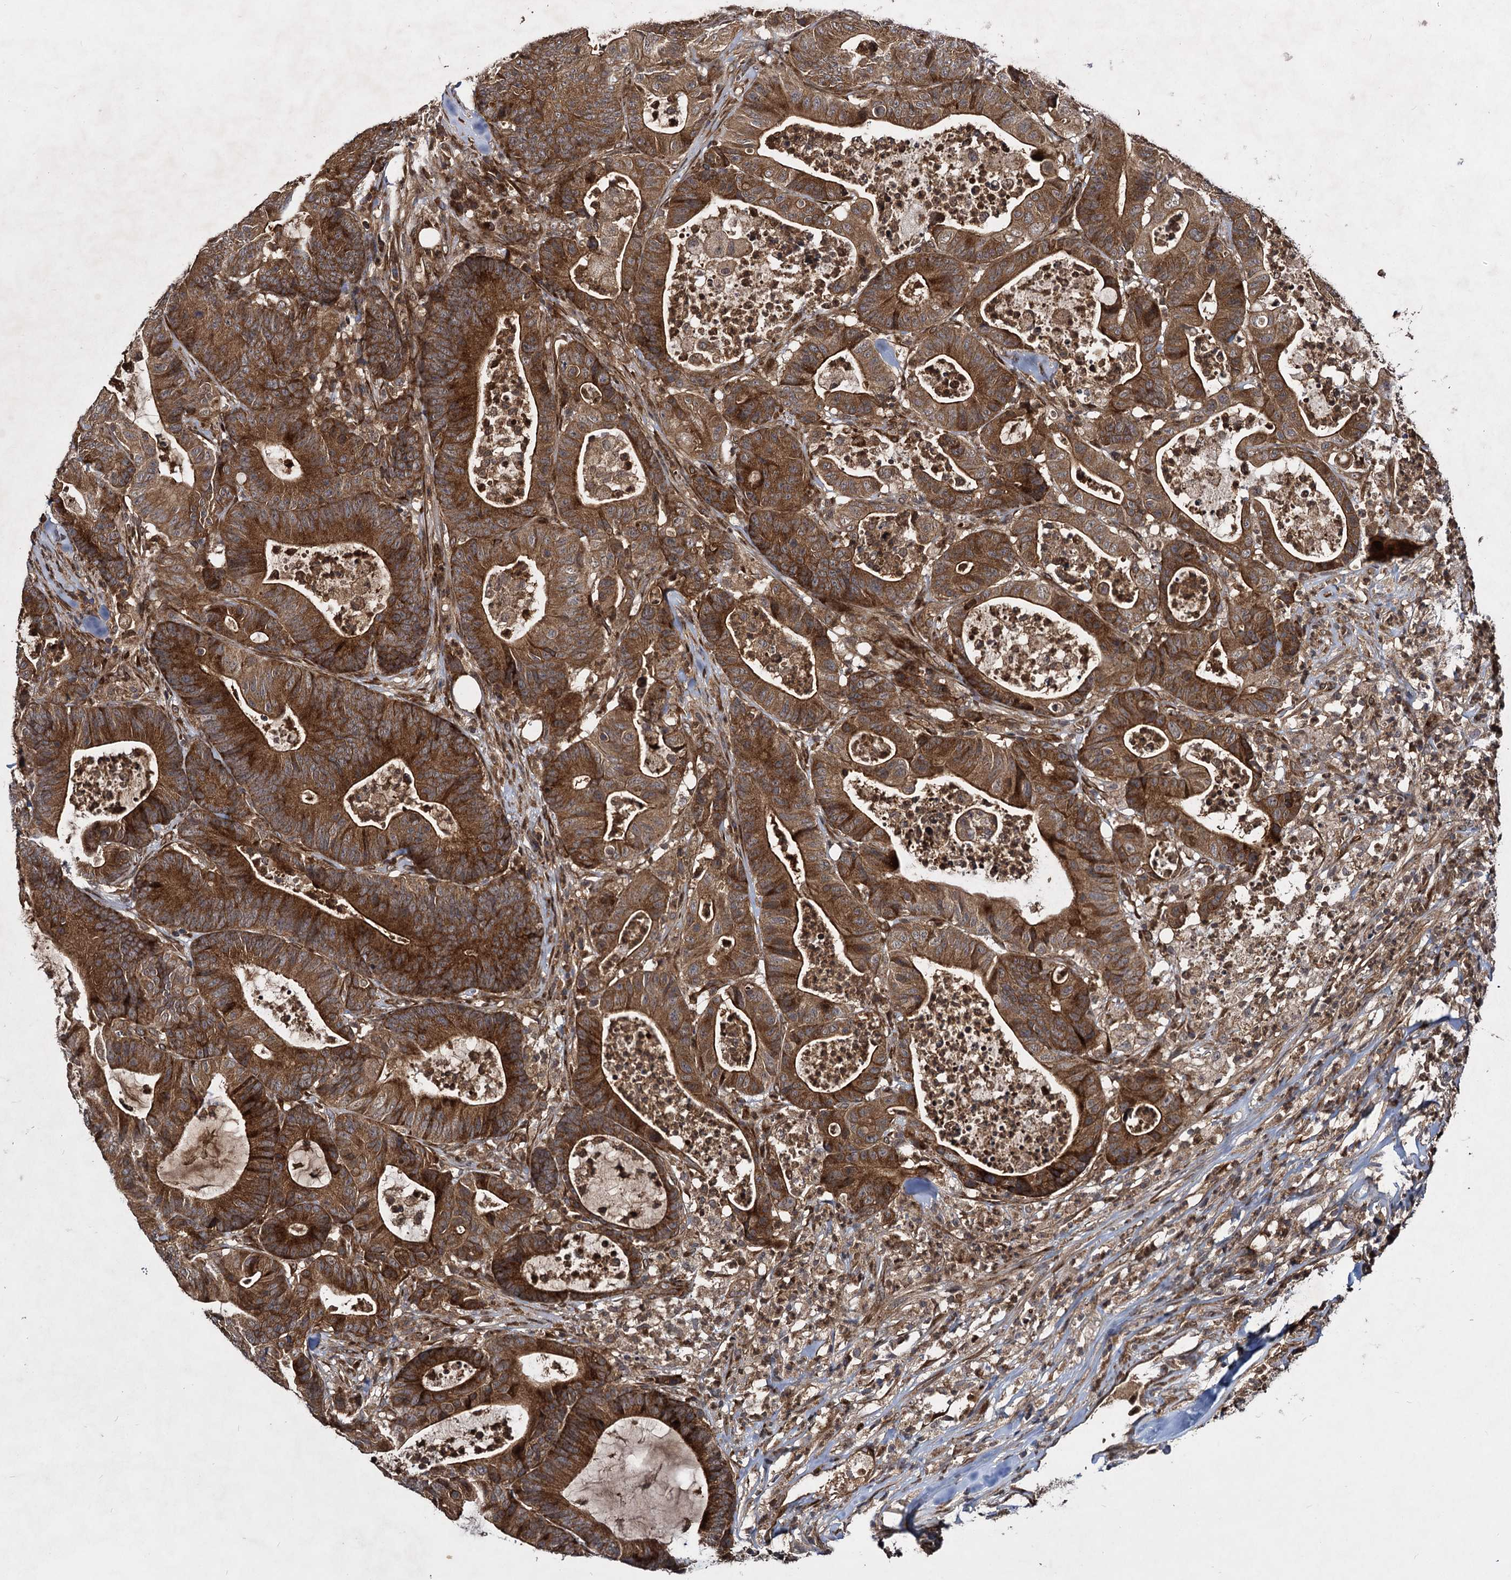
{"staining": {"intensity": "strong", "quantity": ">75%", "location": "cytoplasmic/membranous"}, "tissue": "colorectal cancer", "cell_type": "Tumor cells", "image_type": "cancer", "snomed": [{"axis": "morphology", "description": "Adenocarcinoma, NOS"}, {"axis": "topography", "description": "Colon"}], "caption": "This histopathology image displays colorectal adenocarcinoma stained with immunohistochemistry (IHC) to label a protein in brown. The cytoplasmic/membranous of tumor cells show strong positivity for the protein. Nuclei are counter-stained blue.", "gene": "DCP1B", "patient": {"sex": "female", "age": 84}}